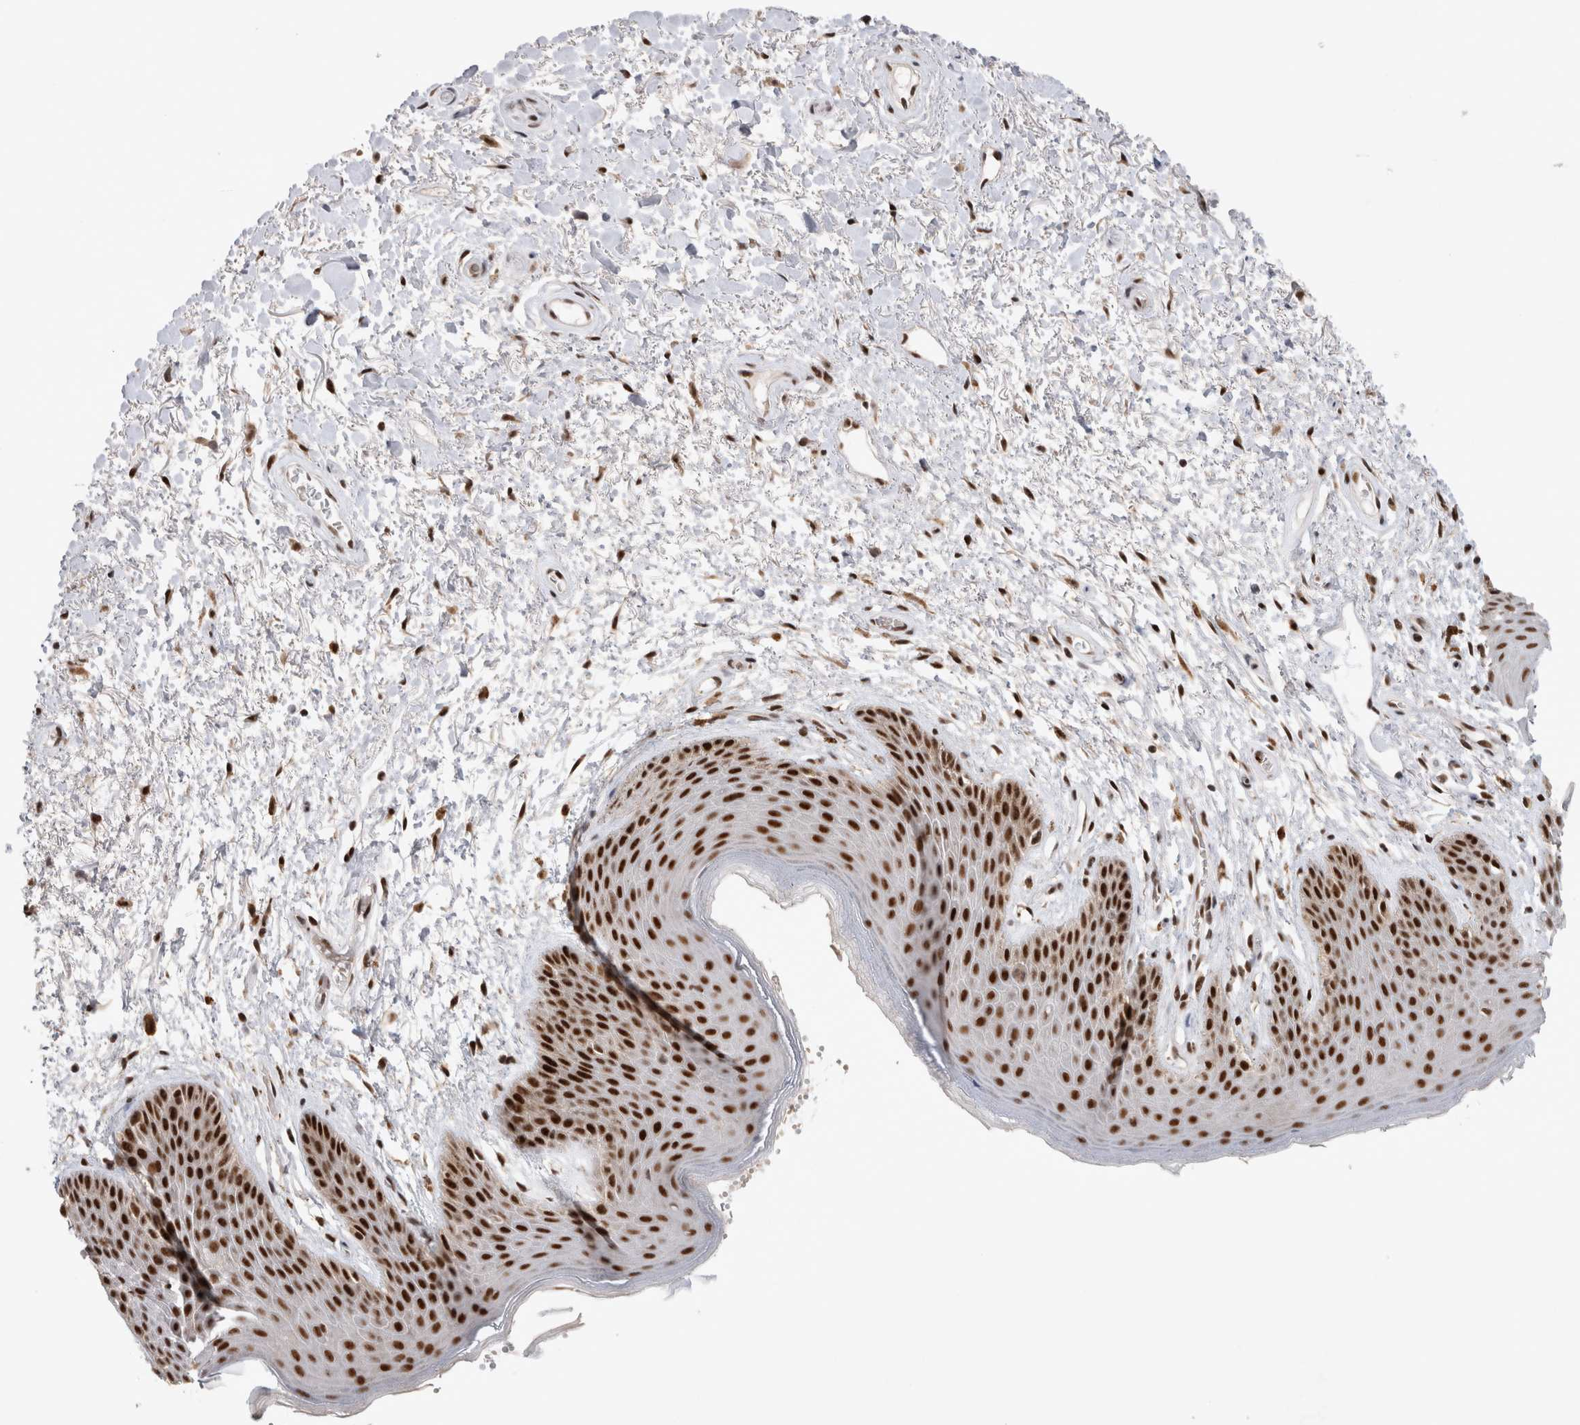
{"staining": {"intensity": "strong", "quantity": ">75%", "location": "nuclear"}, "tissue": "skin", "cell_type": "Epidermal cells", "image_type": "normal", "snomed": [{"axis": "morphology", "description": "Normal tissue, NOS"}, {"axis": "topography", "description": "Anal"}], "caption": "Immunohistochemical staining of unremarkable skin demonstrates strong nuclear protein expression in approximately >75% of epidermal cells.", "gene": "HESX1", "patient": {"sex": "male", "age": 74}}